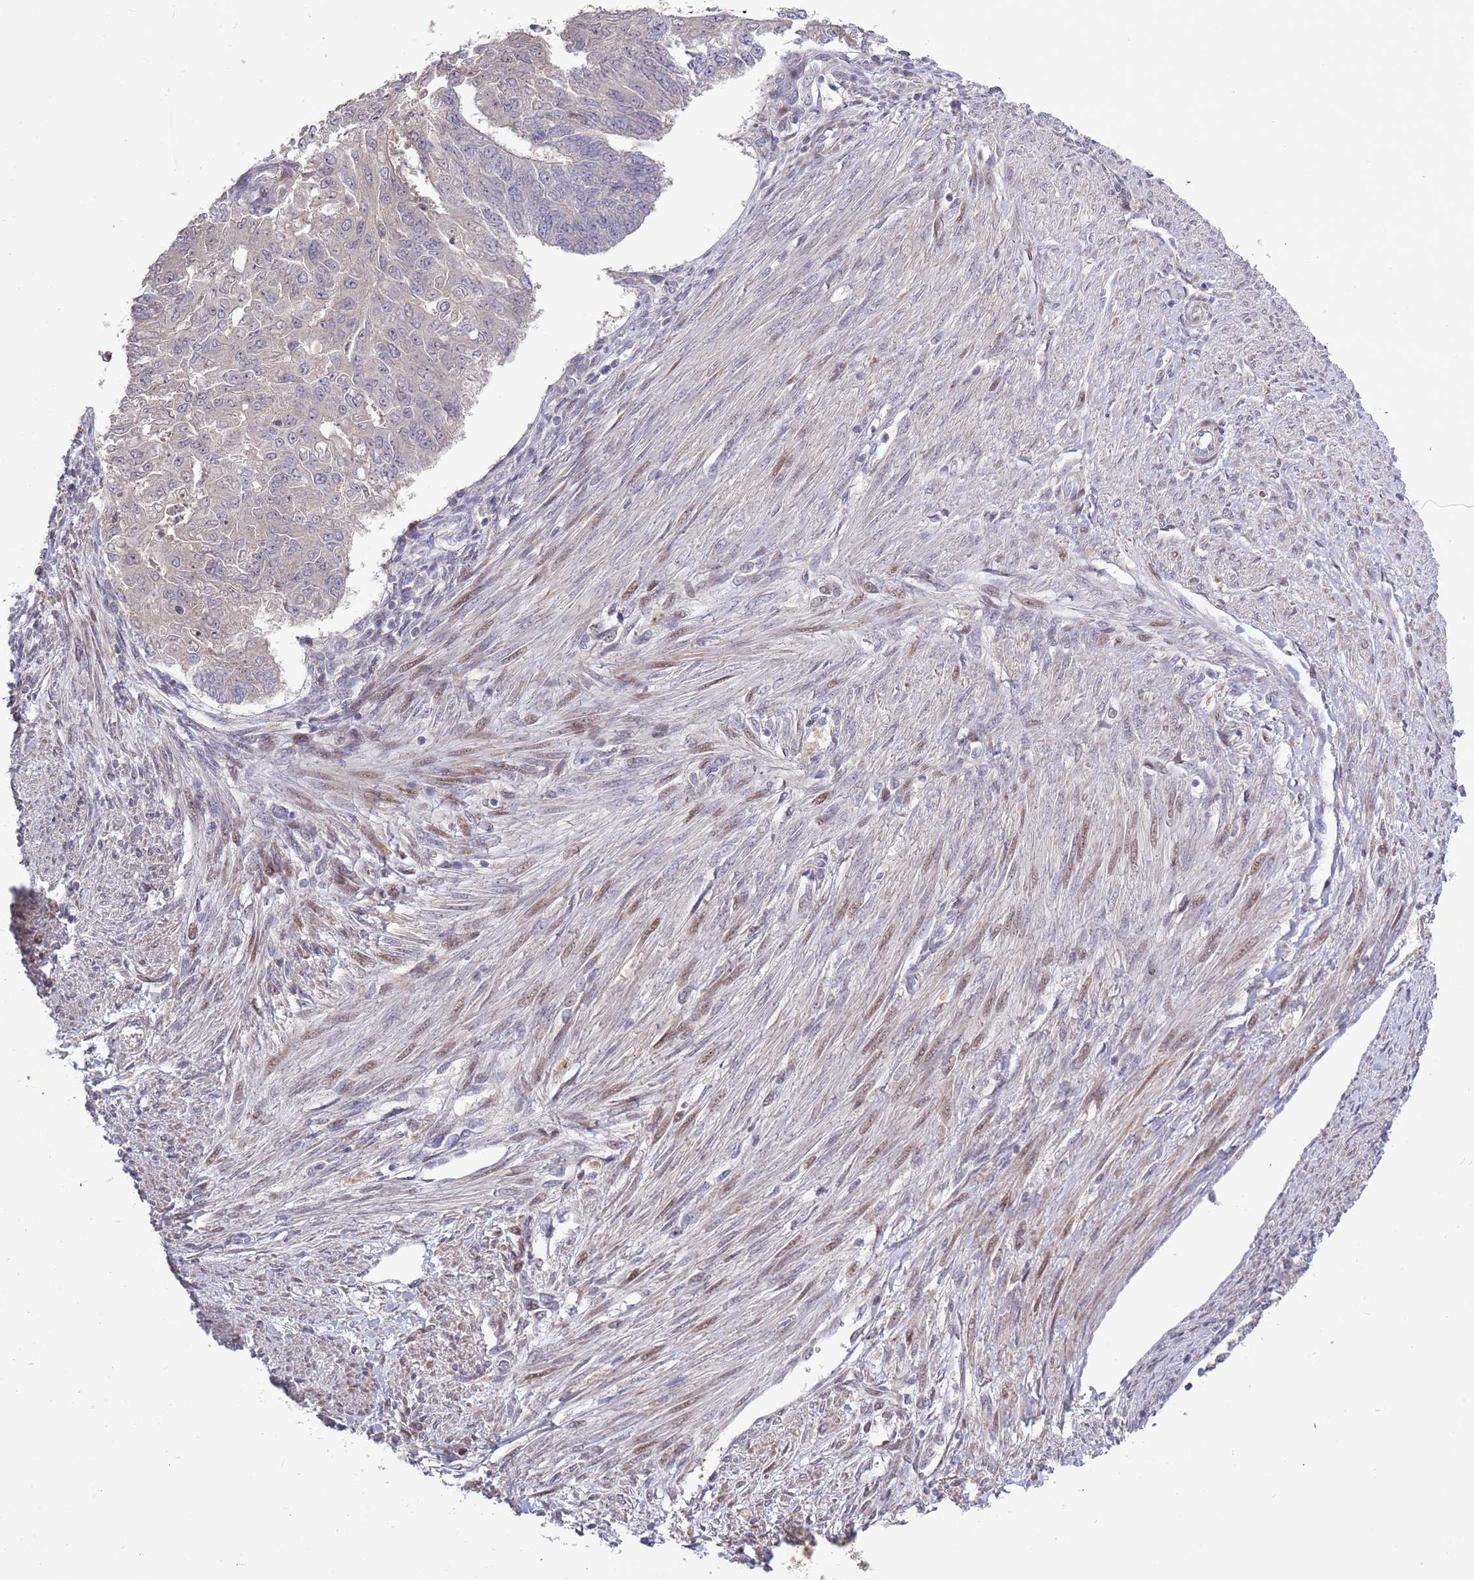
{"staining": {"intensity": "negative", "quantity": "none", "location": "none"}, "tissue": "endometrial cancer", "cell_type": "Tumor cells", "image_type": "cancer", "snomed": [{"axis": "morphology", "description": "Adenocarcinoma, NOS"}, {"axis": "topography", "description": "Endometrium"}], "caption": "An IHC image of adenocarcinoma (endometrial) is shown. There is no staining in tumor cells of adenocarcinoma (endometrial).", "gene": "SYNDIG1L", "patient": {"sex": "female", "age": 32}}